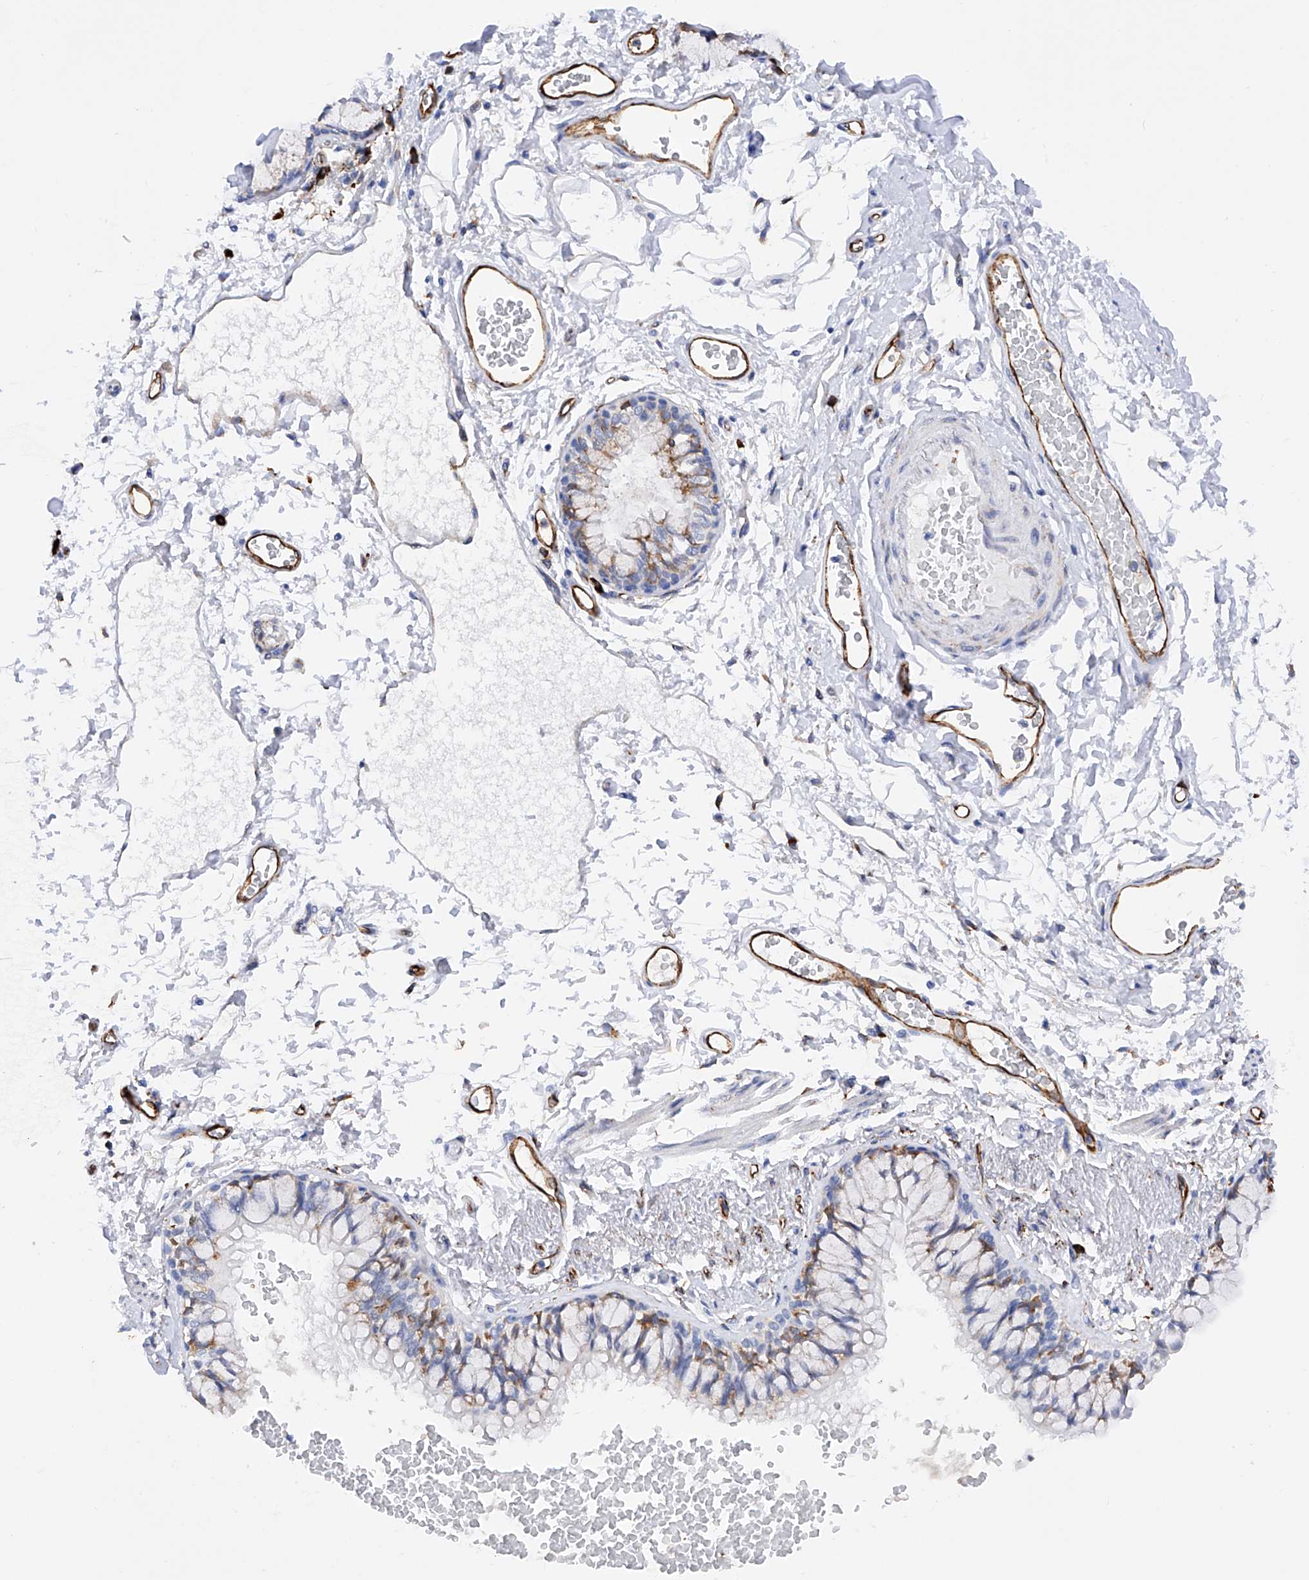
{"staining": {"intensity": "moderate", "quantity": "<25%", "location": "cytoplasmic/membranous"}, "tissue": "bronchus", "cell_type": "Respiratory epithelial cells", "image_type": "normal", "snomed": [{"axis": "morphology", "description": "Normal tissue, NOS"}, {"axis": "topography", "description": "Cartilage tissue"}, {"axis": "topography", "description": "Bronchus"}], "caption": "Moderate cytoplasmic/membranous positivity for a protein is identified in approximately <25% of respiratory epithelial cells of normal bronchus using immunohistochemistry (IHC).", "gene": "PDIA5", "patient": {"sex": "female", "age": 73}}